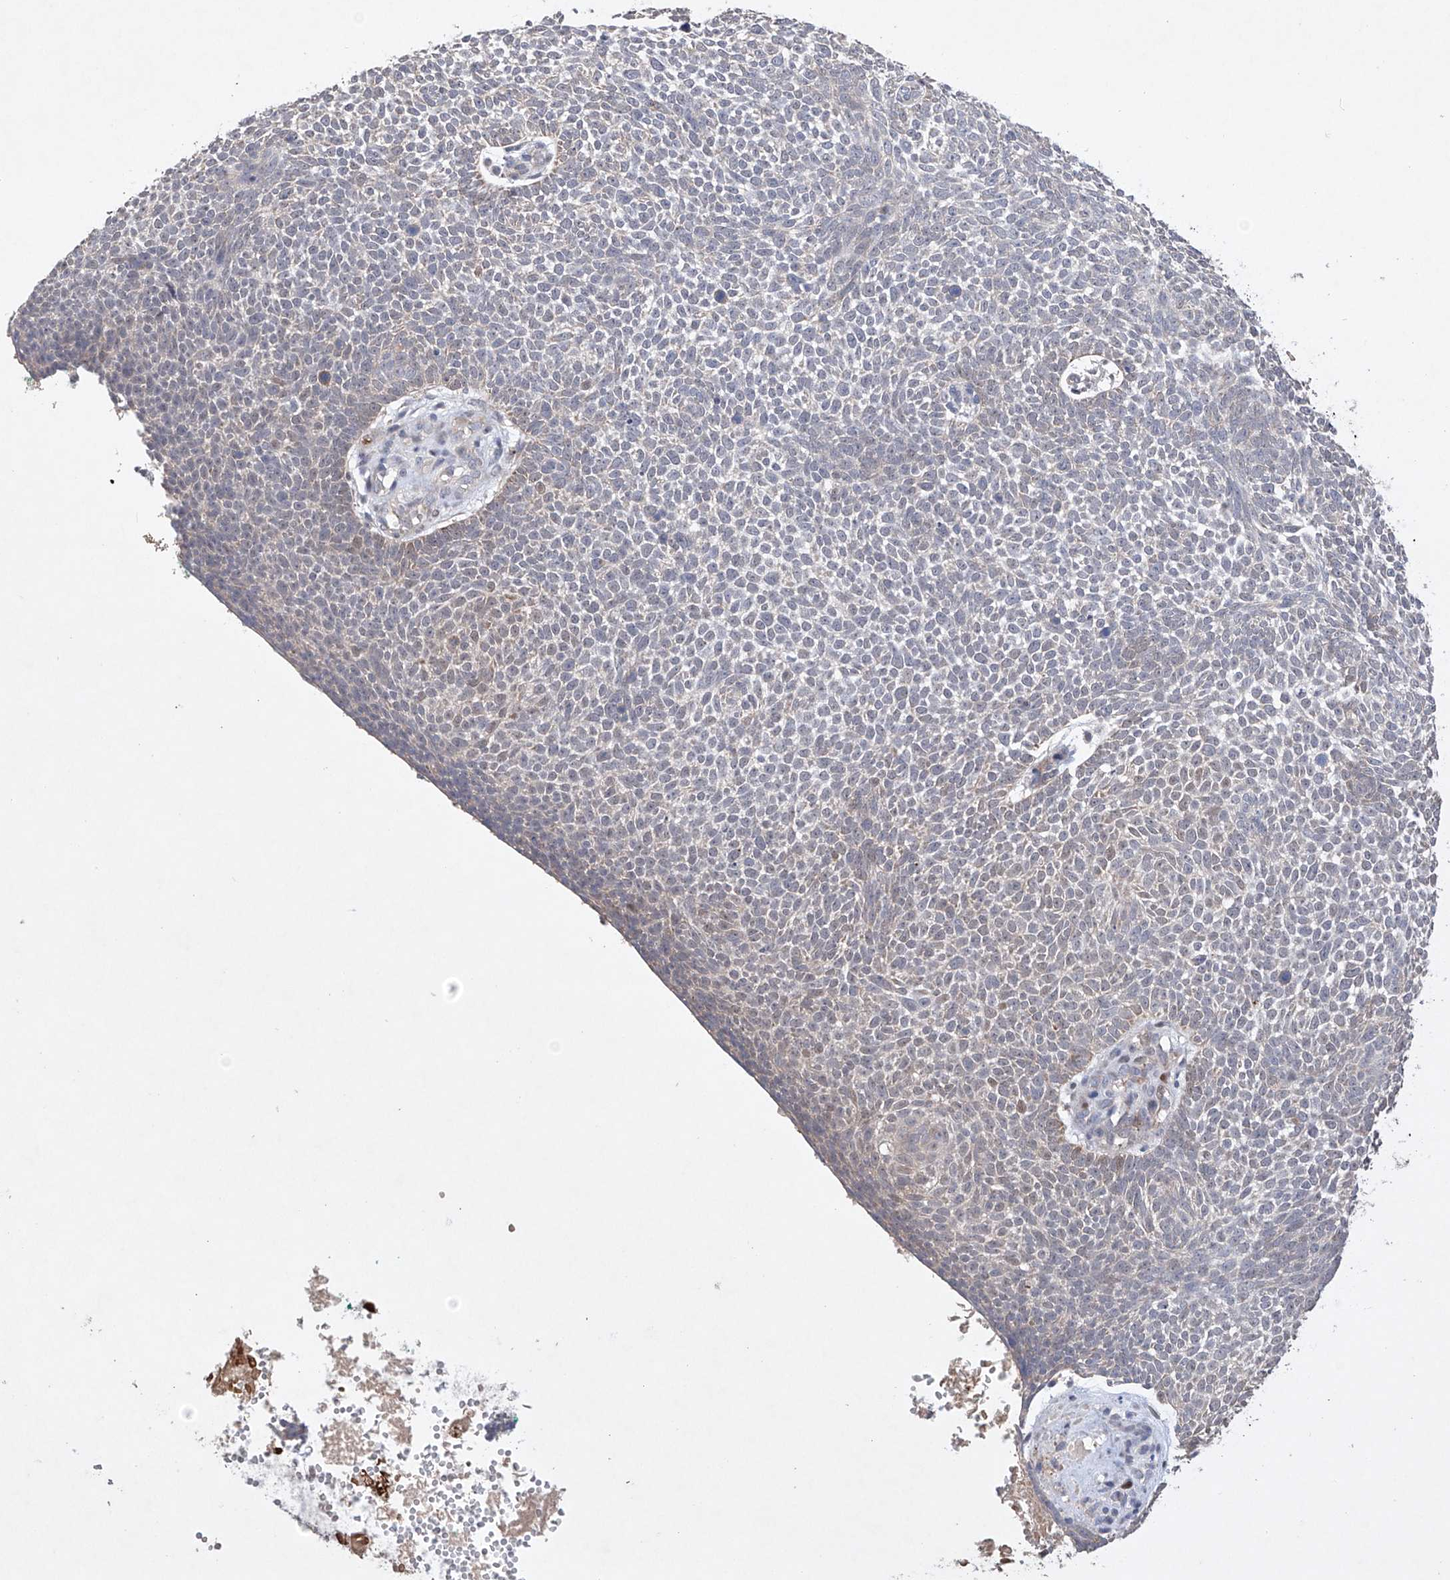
{"staining": {"intensity": "negative", "quantity": "none", "location": "none"}, "tissue": "skin cancer", "cell_type": "Tumor cells", "image_type": "cancer", "snomed": [{"axis": "morphology", "description": "Basal cell carcinoma"}, {"axis": "topography", "description": "Skin"}], "caption": "Tumor cells are negative for protein expression in human skin cancer (basal cell carcinoma). (Immunohistochemistry, brightfield microscopy, high magnification).", "gene": "AFG1L", "patient": {"sex": "female", "age": 81}}